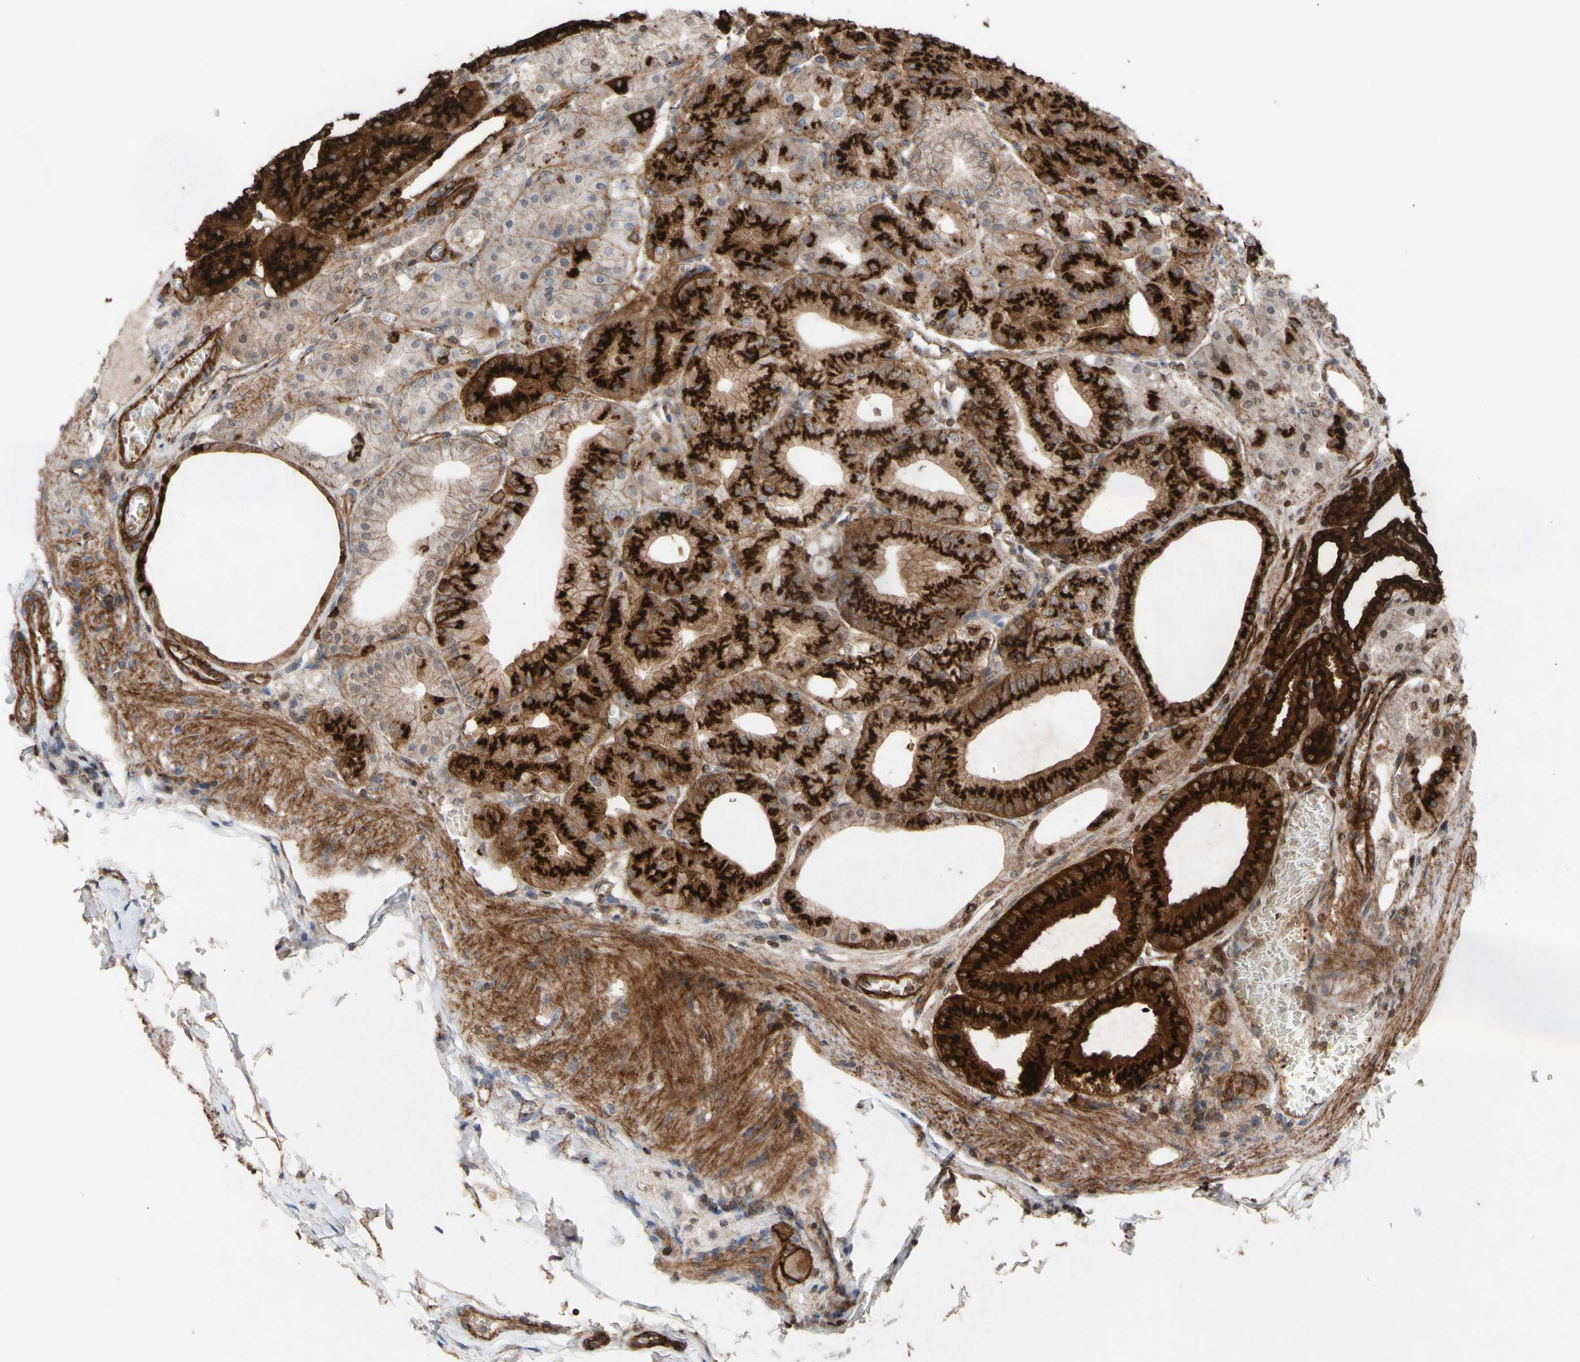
{"staining": {"intensity": "strong", "quantity": "25%-75%", "location": "cytoplasmic/membranous"}, "tissue": "stomach", "cell_type": "Glandular cells", "image_type": "normal", "snomed": [{"axis": "morphology", "description": "Normal tissue, NOS"}, {"axis": "topography", "description": "Stomach, lower"}], "caption": "Stomach stained with immunohistochemistry (IHC) exhibits strong cytoplasmic/membranous positivity in approximately 25%-75% of glandular cells.", "gene": "ATP2A3", "patient": {"sex": "male", "age": 71}}